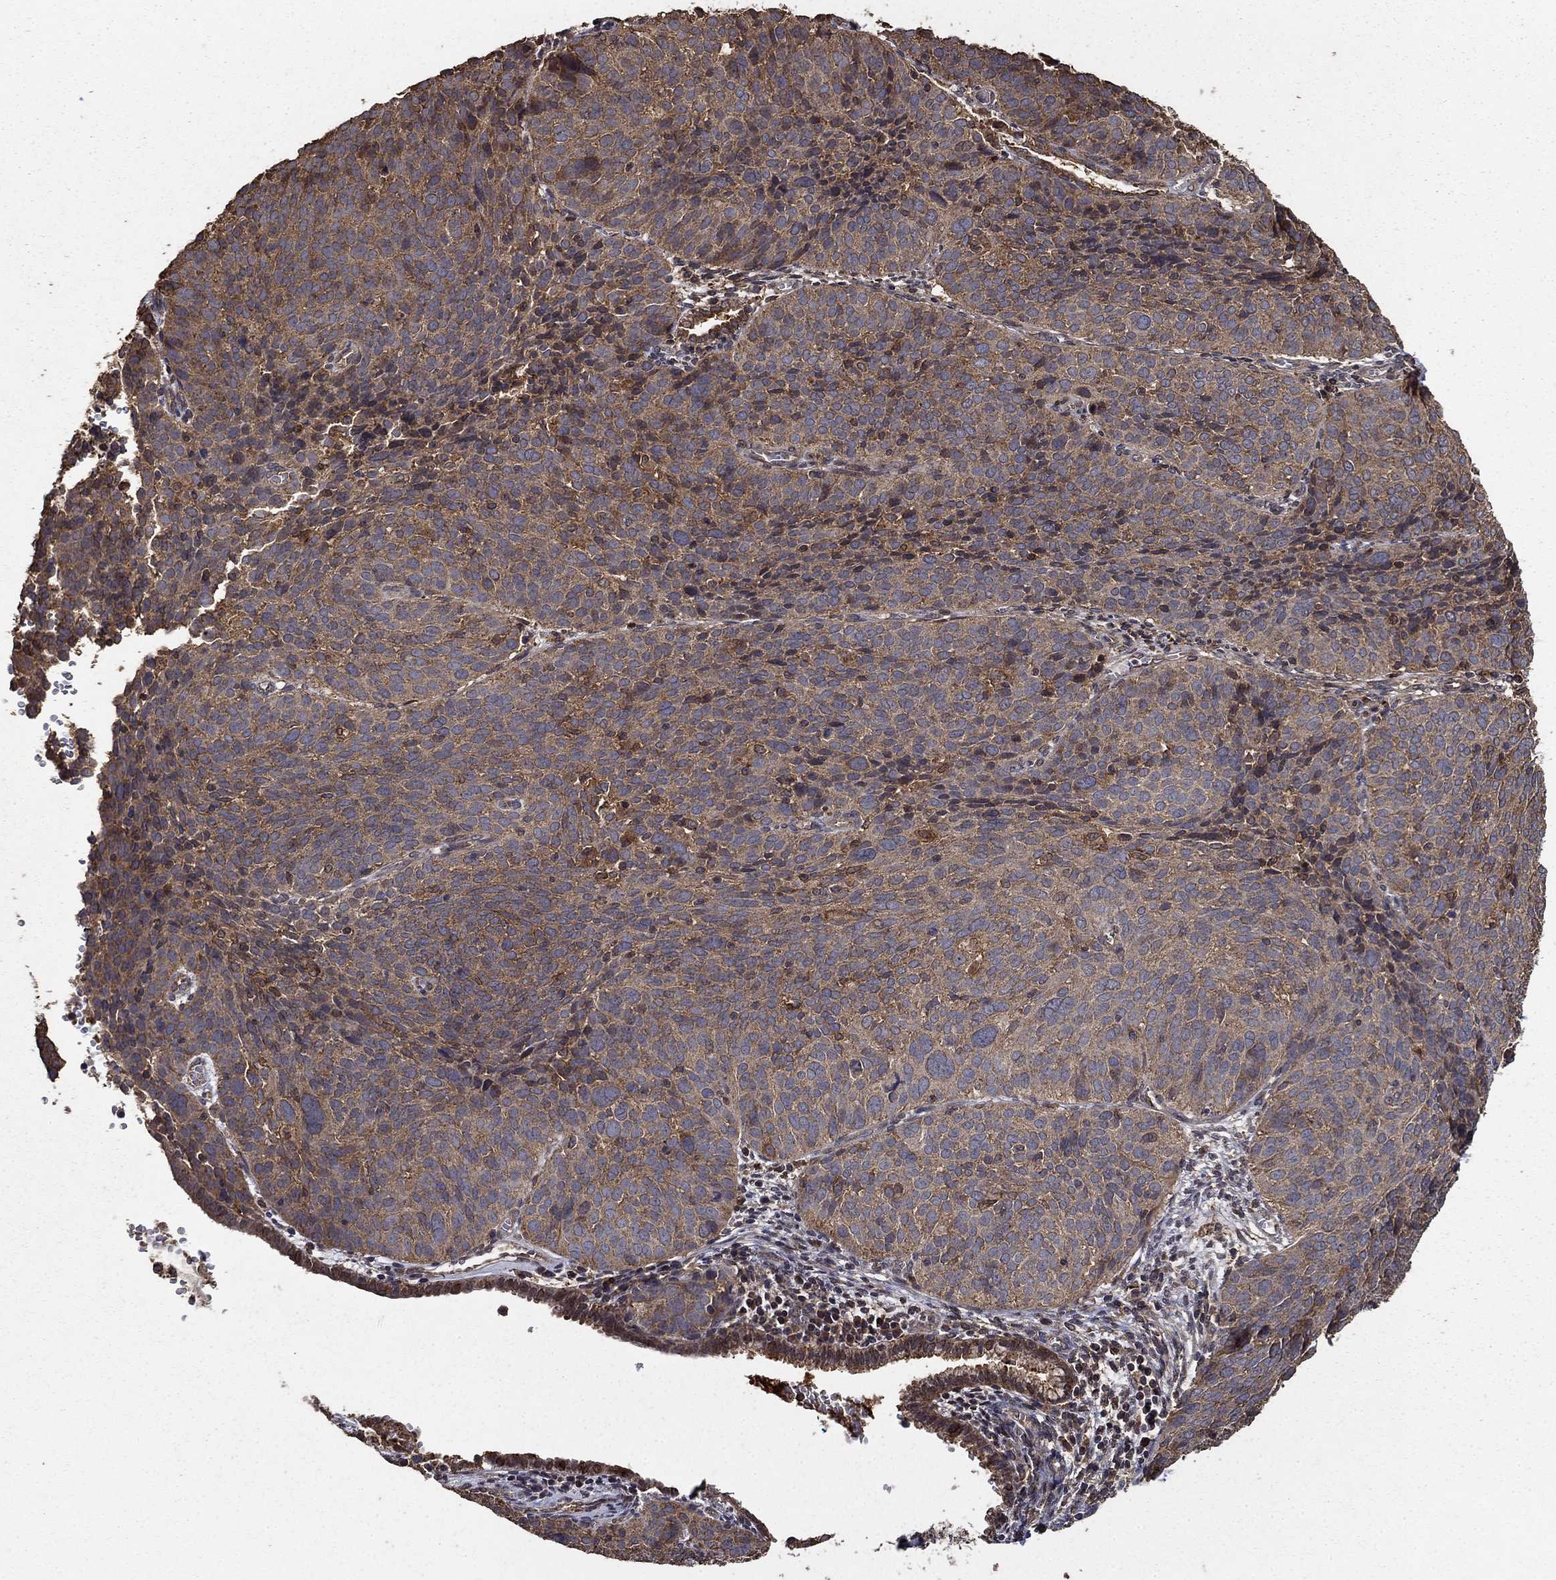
{"staining": {"intensity": "moderate", "quantity": "<25%", "location": "cytoplasmic/membranous"}, "tissue": "cervical cancer", "cell_type": "Tumor cells", "image_type": "cancer", "snomed": [{"axis": "morphology", "description": "Squamous cell carcinoma, NOS"}, {"axis": "topography", "description": "Cervix"}], "caption": "This is an image of IHC staining of squamous cell carcinoma (cervical), which shows moderate expression in the cytoplasmic/membranous of tumor cells.", "gene": "IFRD1", "patient": {"sex": "female", "age": 39}}